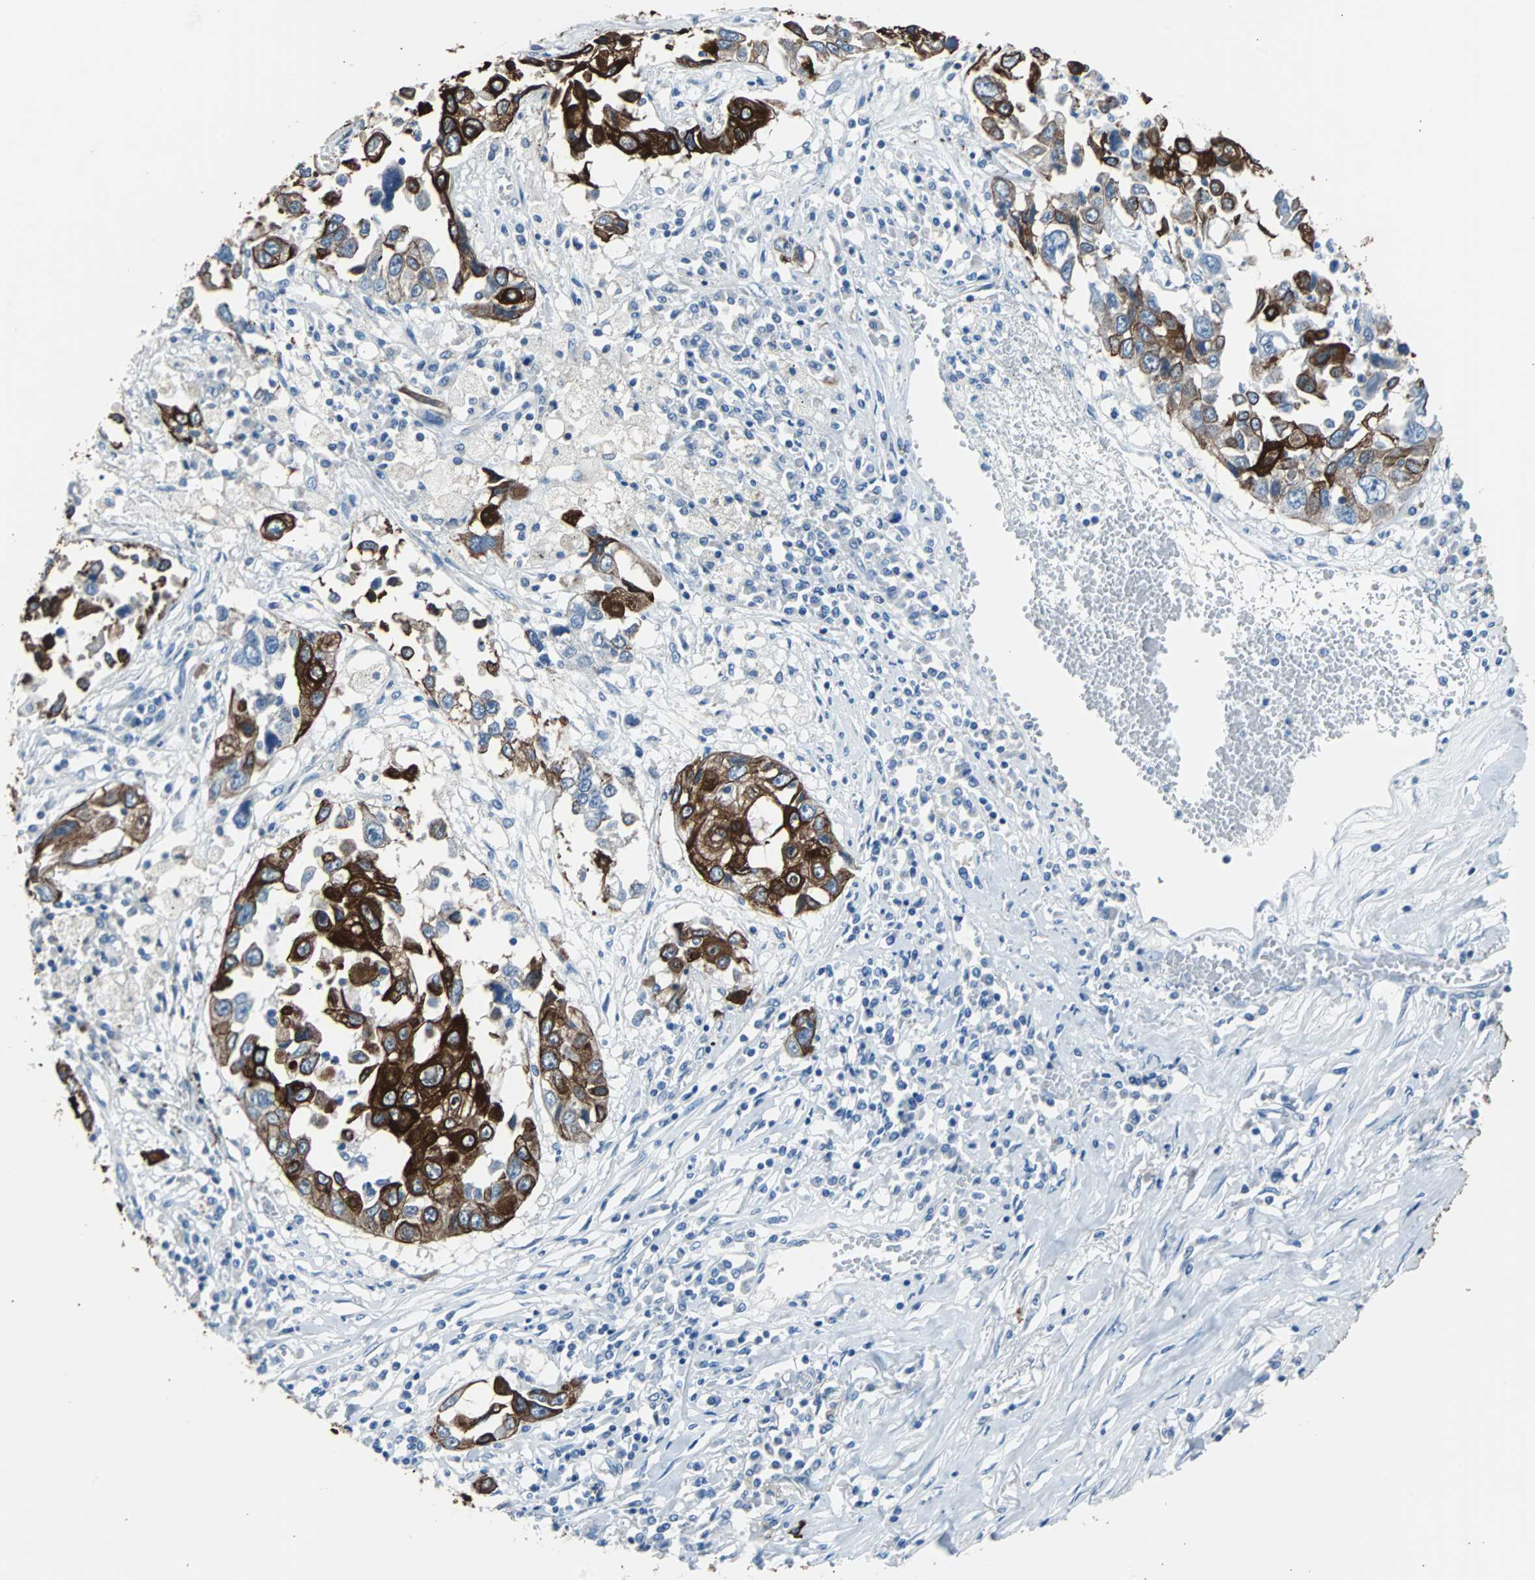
{"staining": {"intensity": "strong", "quantity": ">75%", "location": "cytoplasmic/membranous"}, "tissue": "lung cancer", "cell_type": "Tumor cells", "image_type": "cancer", "snomed": [{"axis": "morphology", "description": "Squamous cell carcinoma, NOS"}, {"axis": "topography", "description": "Lung"}], "caption": "Lung squamous cell carcinoma stained for a protein demonstrates strong cytoplasmic/membranous positivity in tumor cells.", "gene": "KRT7", "patient": {"sex": "male", "age": 71}}